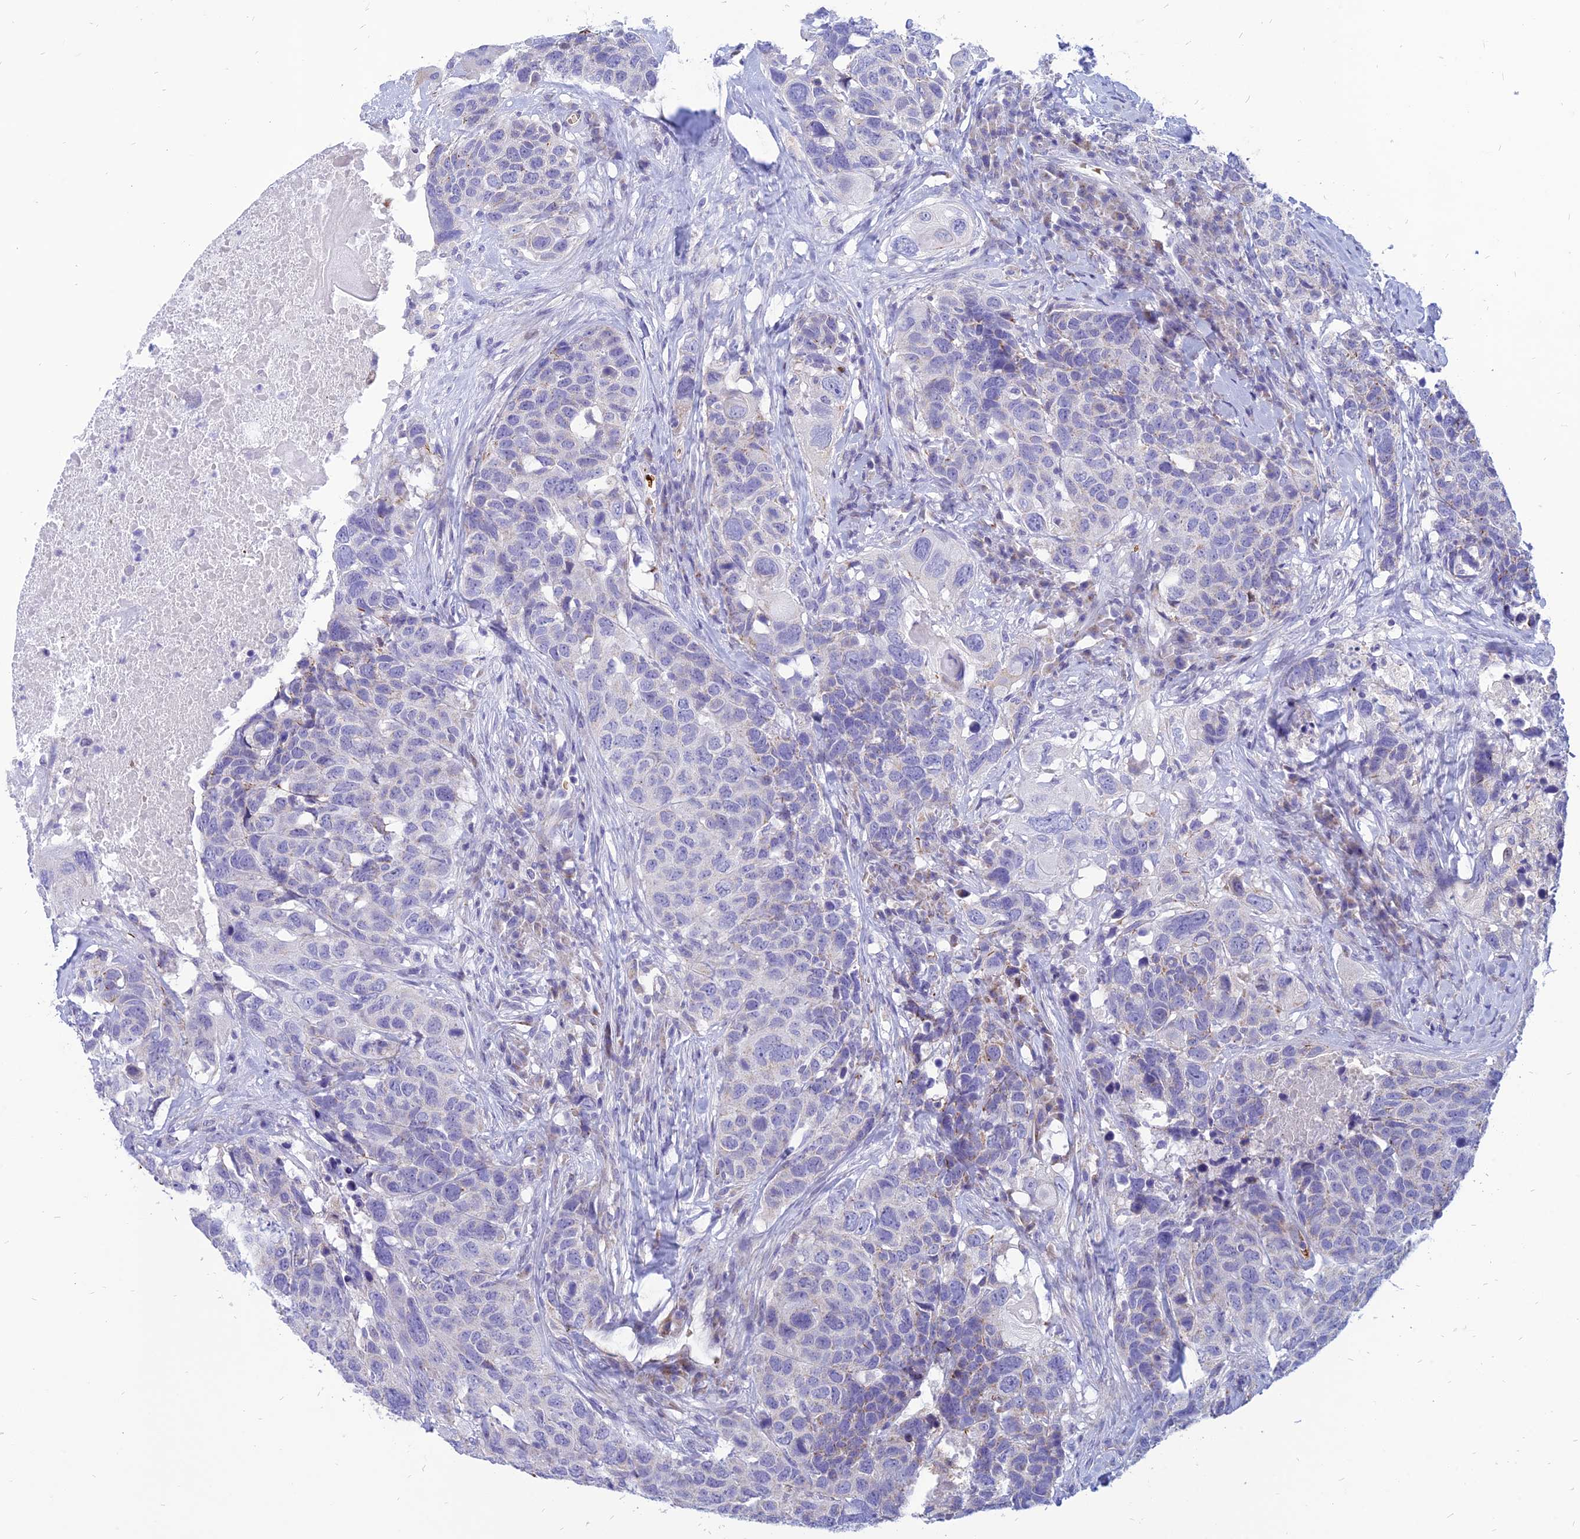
{"staining": {"intensity": "negative", "quantity": "none", "location": "none"}, "tissue": "head and neck cancer", "cell_type": "Tumor cells", "image_type": "cancer", "snomed": [{"axis": "morphology", "description": "Squamous cell carcinoma, NOS"}, {"axis": "topography", "description": "Head-Neck"}], "caption": "The photomicrograph demonstrates no significant expression in tumor cells of head and neck cancer.", "gene": "HHAT", "patient": {"sex": "male", "age": 66}}